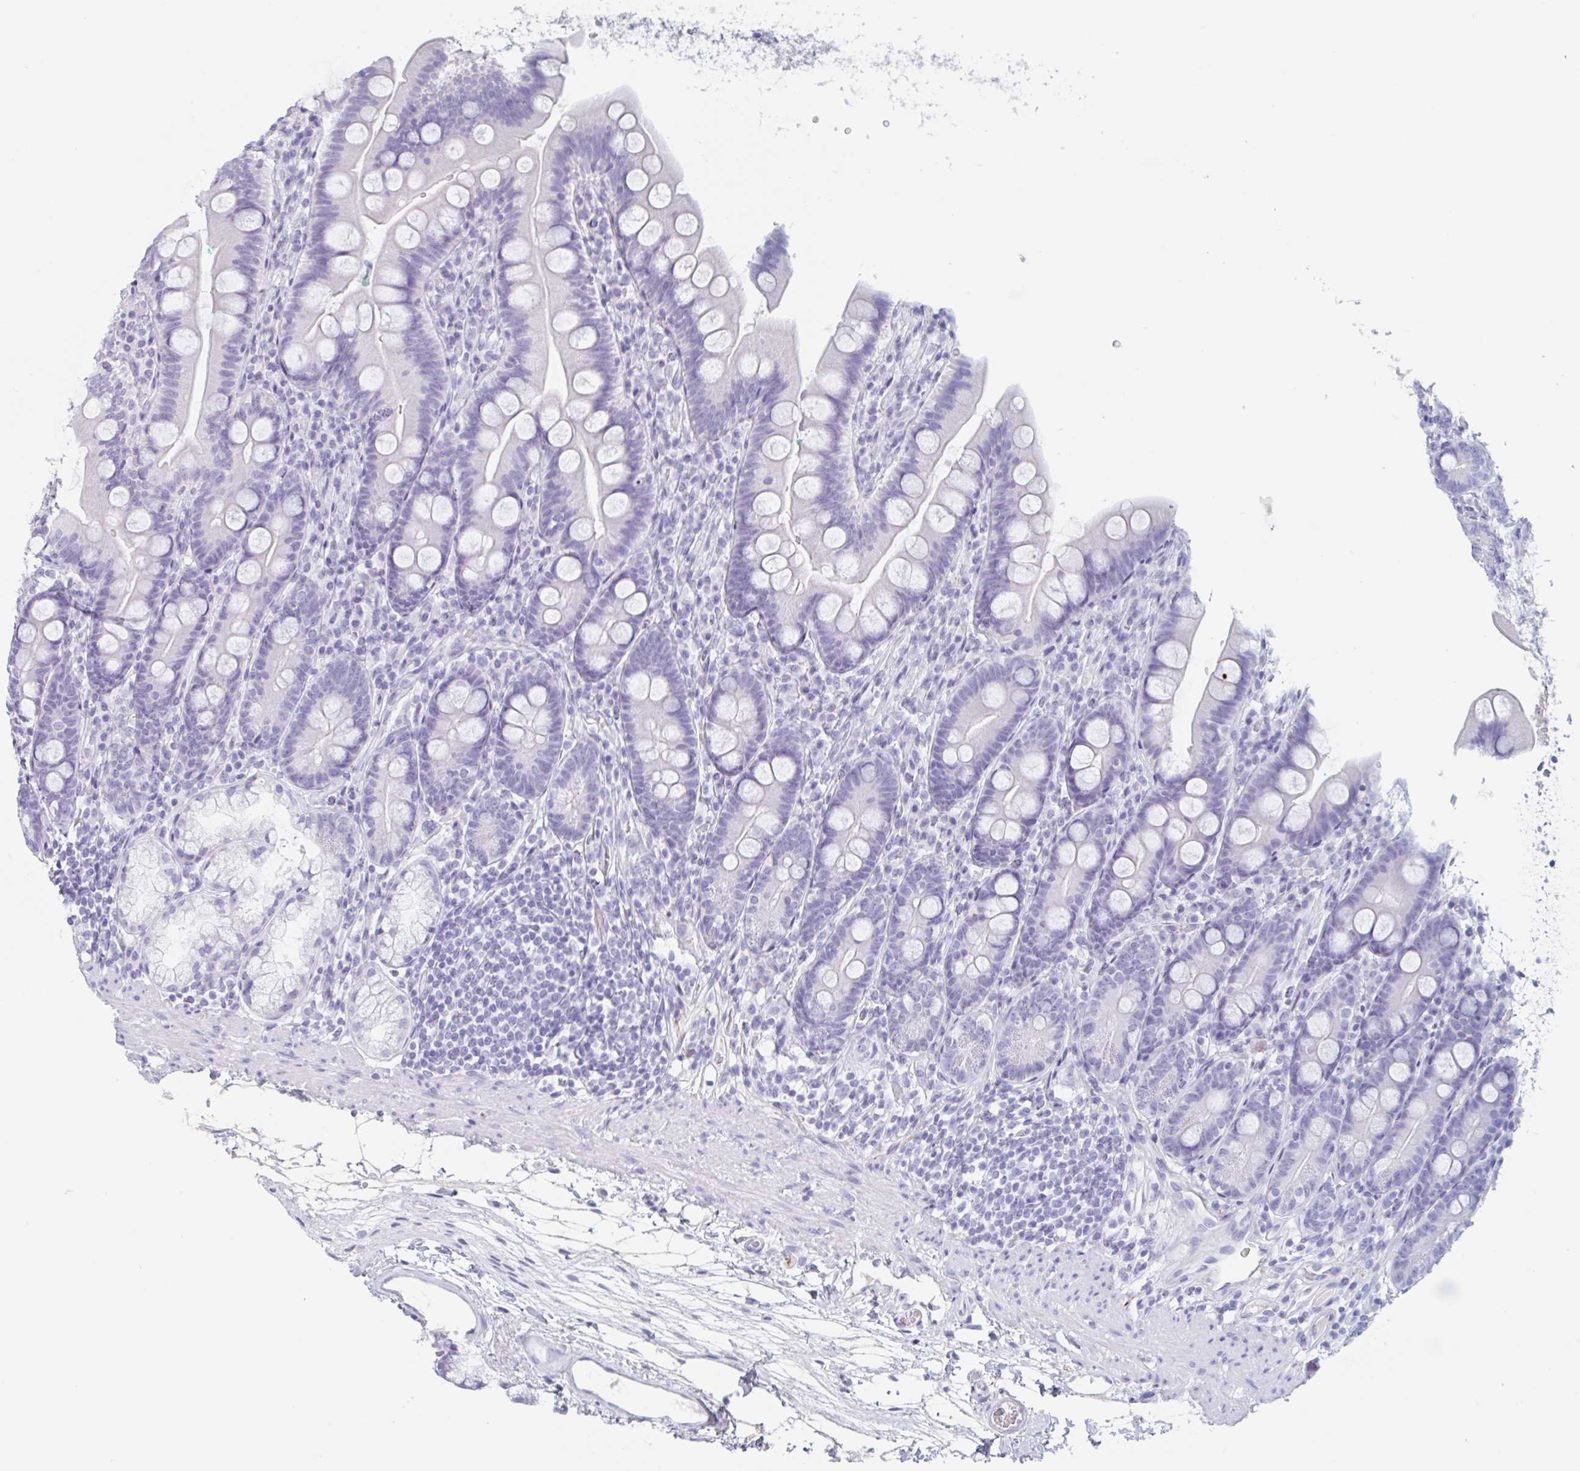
{"staining": {"intensity": "negative", "quantity": "none", "location": "none"}, "tissue": "duodenum", "cell_type": "Glandular cells", "image_type": "normal", "snomed": [{"axis": "morphology", "description": "Normal tissue, NOS"}, {"axis": "topography", "description": "Duodenum"}], "caption": "Protein analysis of benign duodenum shows no significant staining in glandular cells. (Immunohistochemistry (ihc), brightfield microscopy, high magnification).", "gene": "EMC4", "patient": {"sex": "female", "age": 67}}